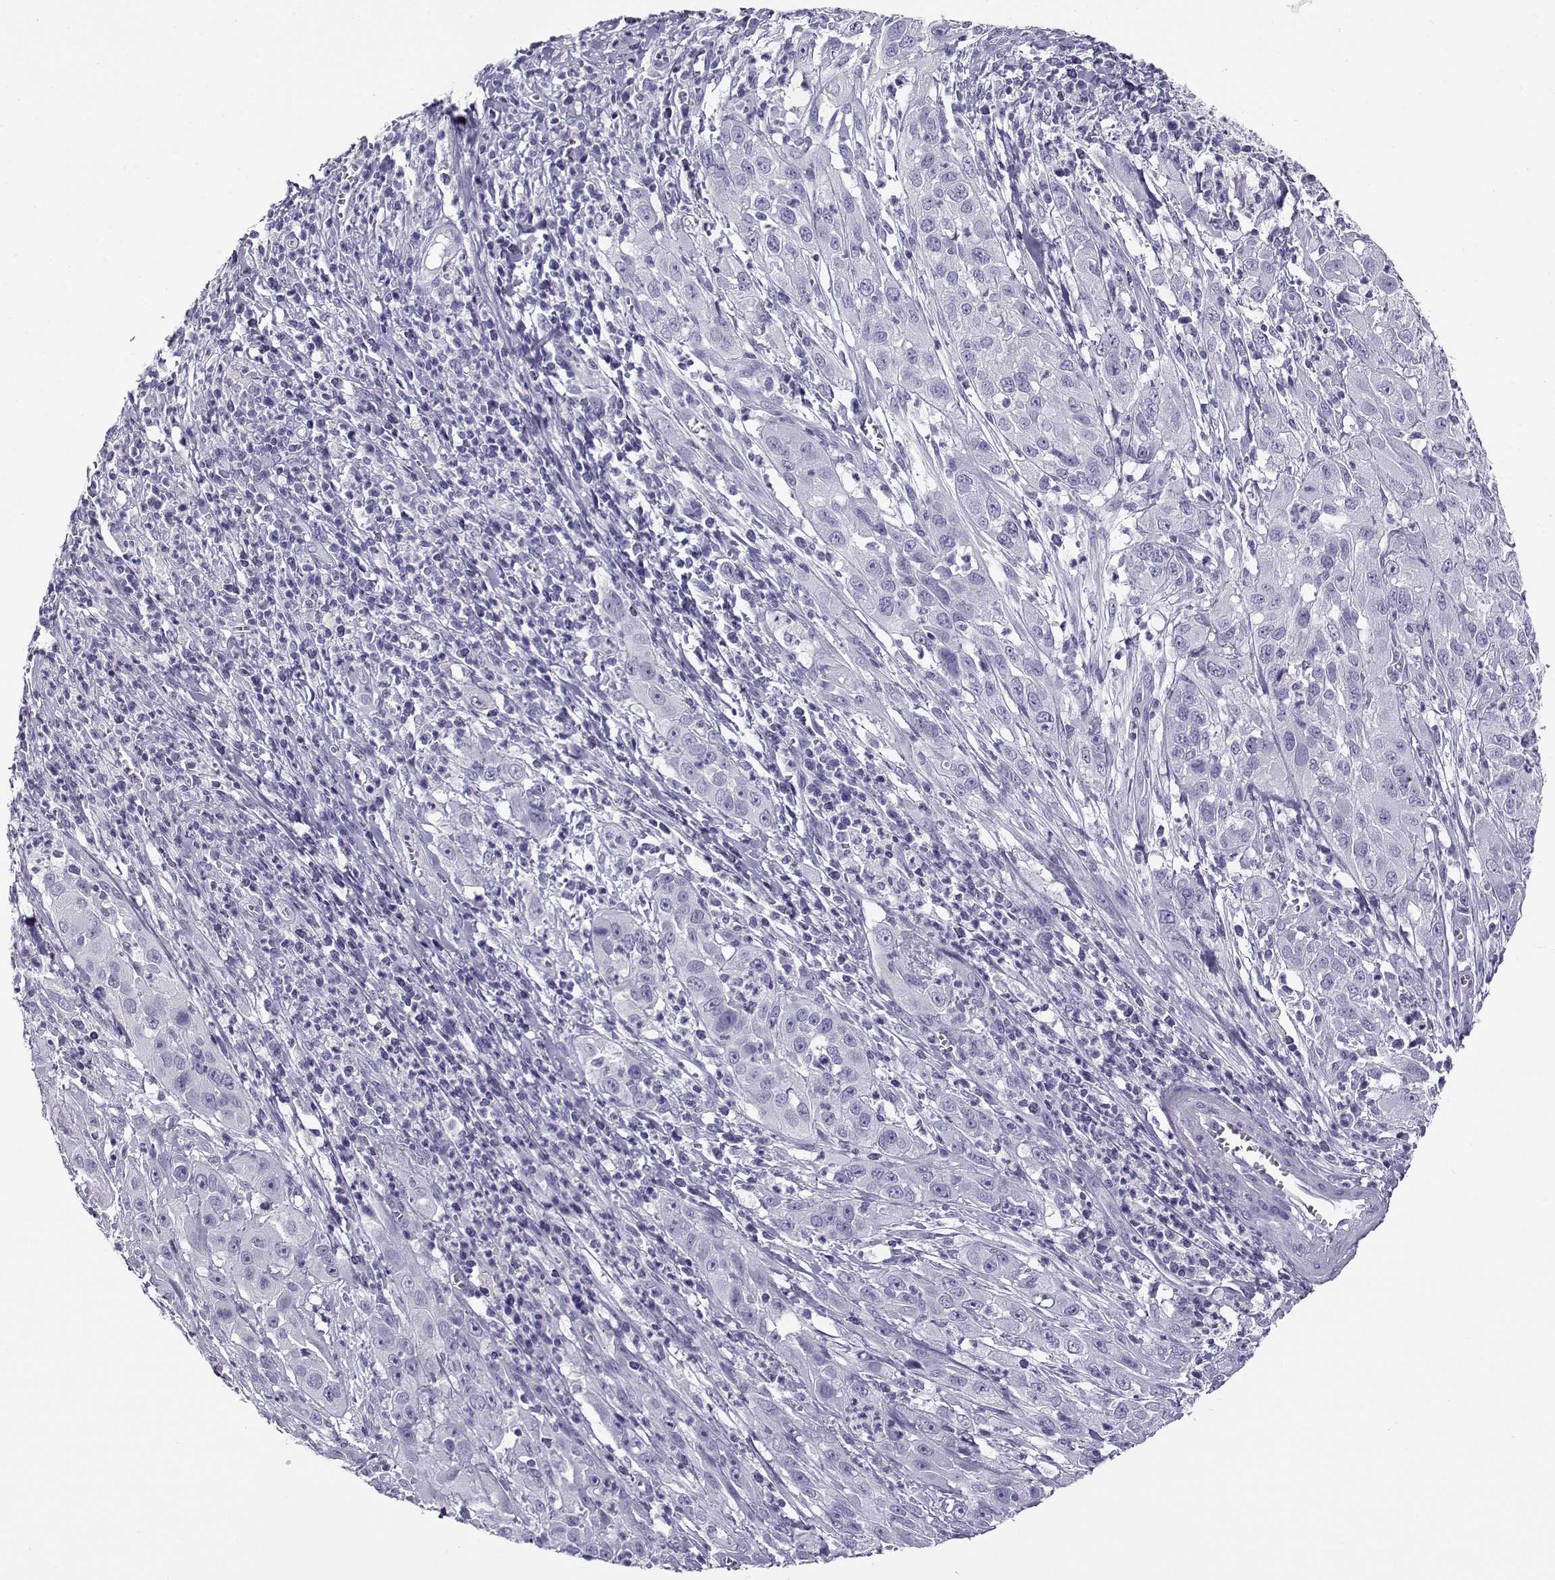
{"staining": {"intensity": "negative", "quantity": "none", "location": "none"}, "tissue": "cervical cancer", "cell_type": "Tumor cells", "image_type": "cancer", "snomed": [{"axis": "morphology", "description": "Squamous cell carcinoma, NOS"}, {"axis": "topography", "description": "Cervix"}], "caption": "A high-resolution micrograph shows immunohistochemistry (IHC) staining of cervical cancer (squamous cell carcinoma), which shows no significant expression in tumor cells.", "gene": "CABS1", "patient": {"sex": "female", "age": 32}}